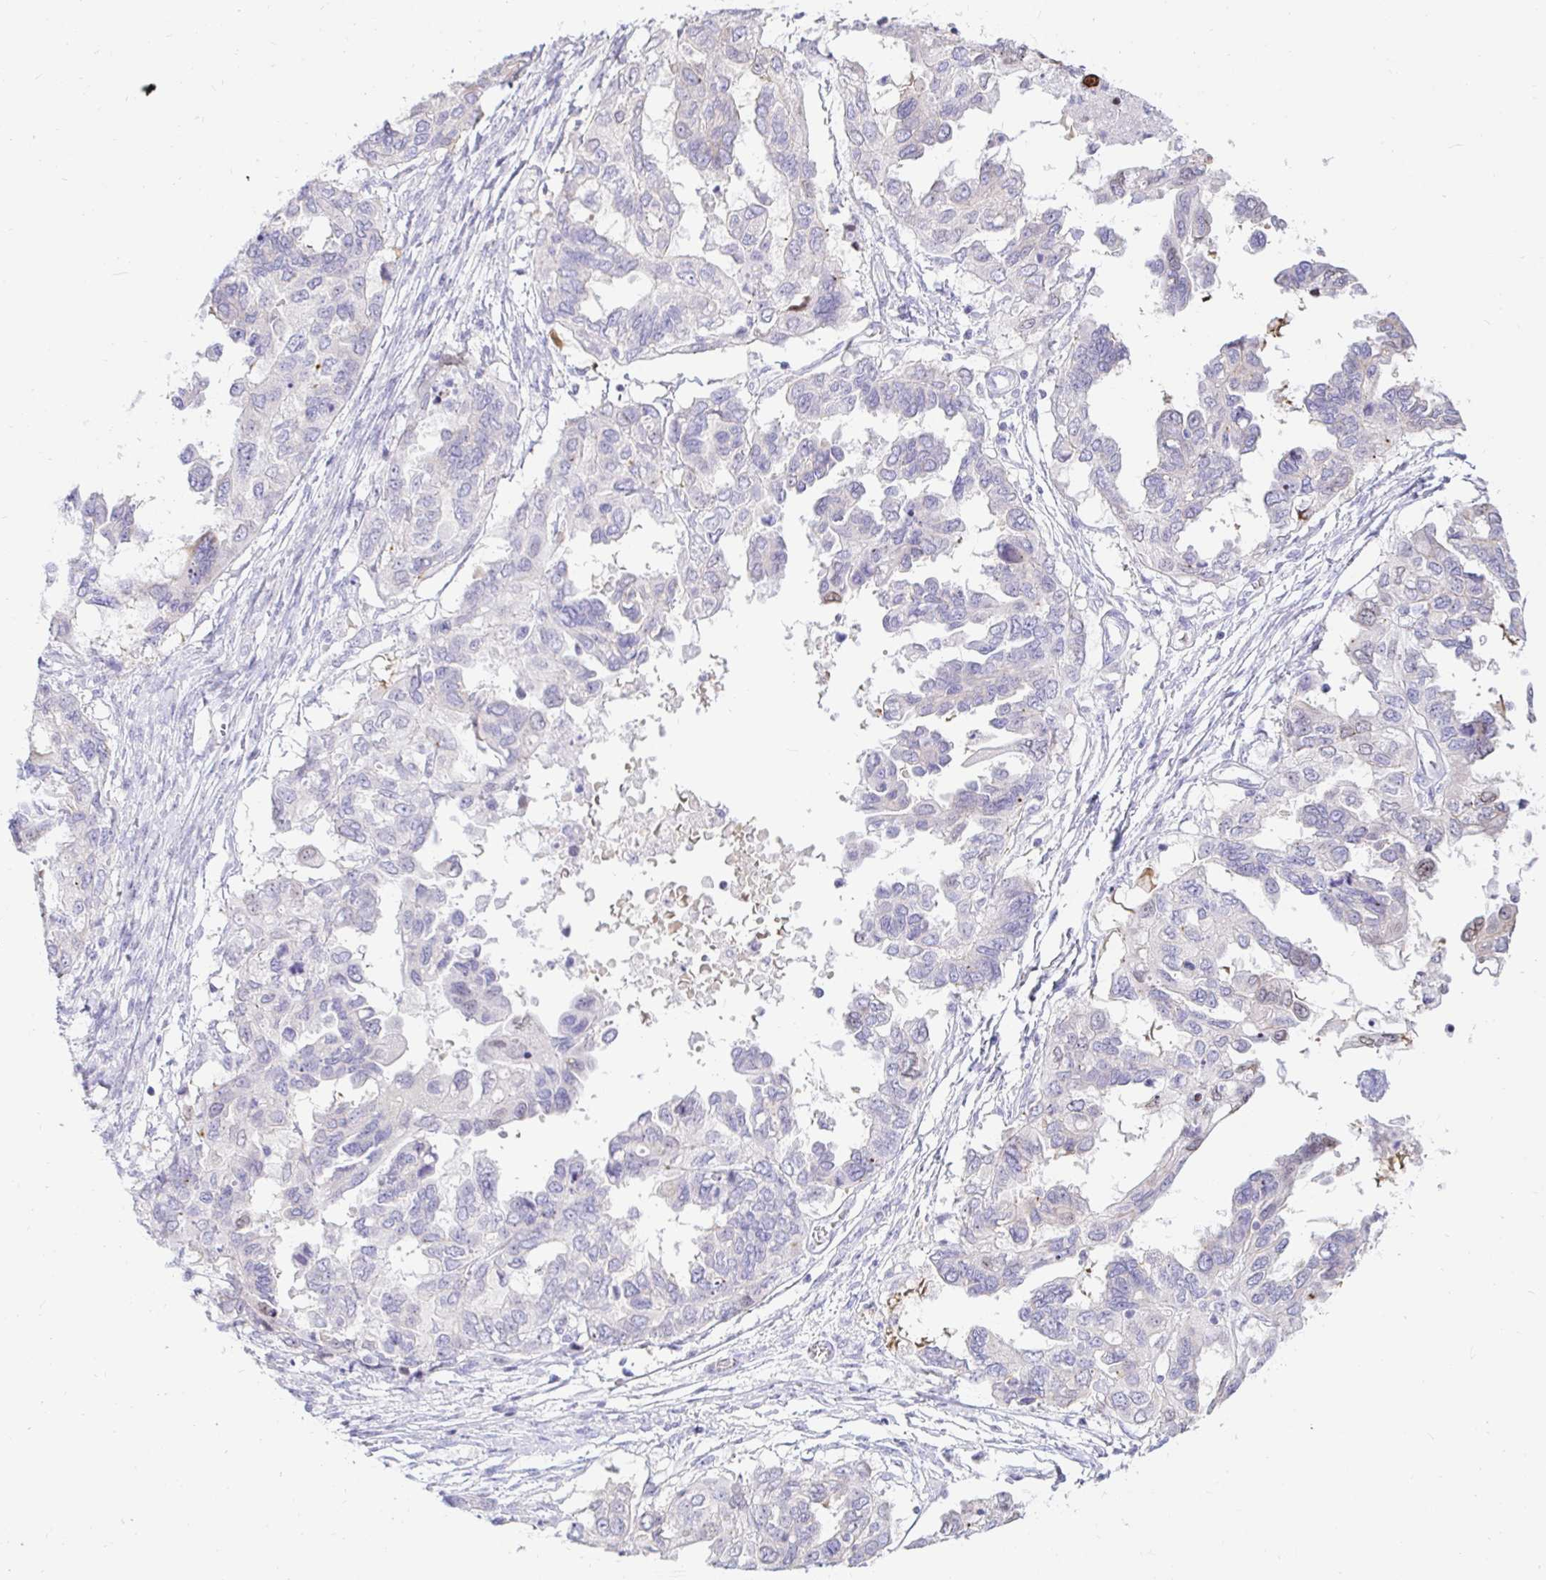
{"staining": {"intensity": "negative", "quantity": "none", "location": "none"}, "tissue": "ovarian cancer", "cell_type": "Tumor cells", "image_type": "cancer", "snomed": [{"axis": "morphology", "description": "Cystadenocarcinoma, serous, NOS"}, {"axis": "topography", "description": "Ovary"}], "caption": "This is an immunohistochemistry image of human ovarian cancer. There is no staining in tumor cells.", "gene": "CAPSL", "patient": {"sex": "female", "age": 53}}